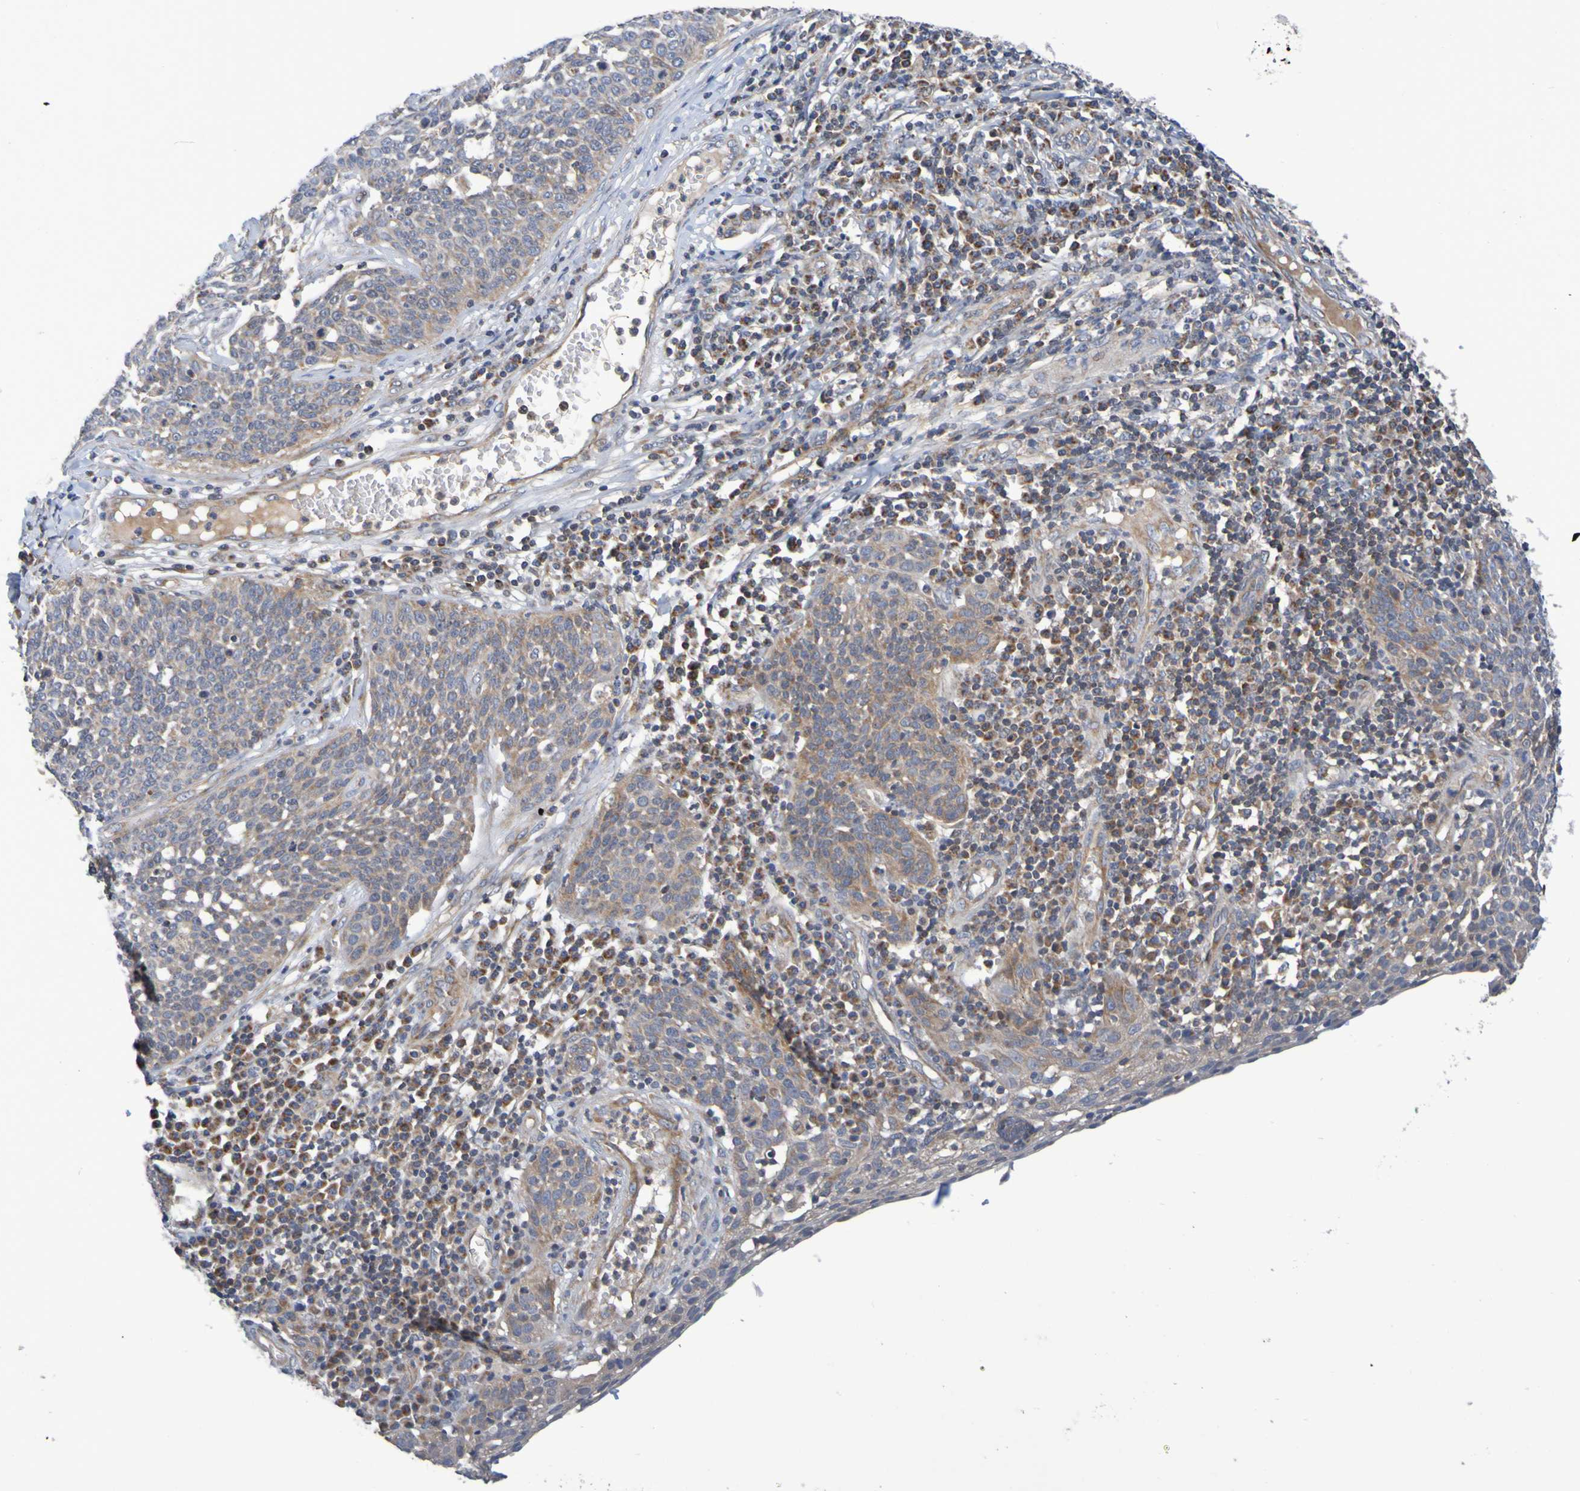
{"staining": {"intensity": "moderate", "quantity": ">75%", "location": "cytoplasmic/membranous"}, "tissue": "cervical cancer", "cell_type": "Tumor cells", "image_type": "cancer", "snomed": [{"axis": "morphology", "description": "Squamous cell carcinoma, NOS"}, {"axis": "topography", "description": "Cervix"}], "caption": "The histopathology image shows staining of cervical cancer, revealing moderate cytoplasmic/membranous protein positivity (brown color) within tumor cells.", "gene": "CCDC51", "patient": {"sex": "female", "age": 34}}